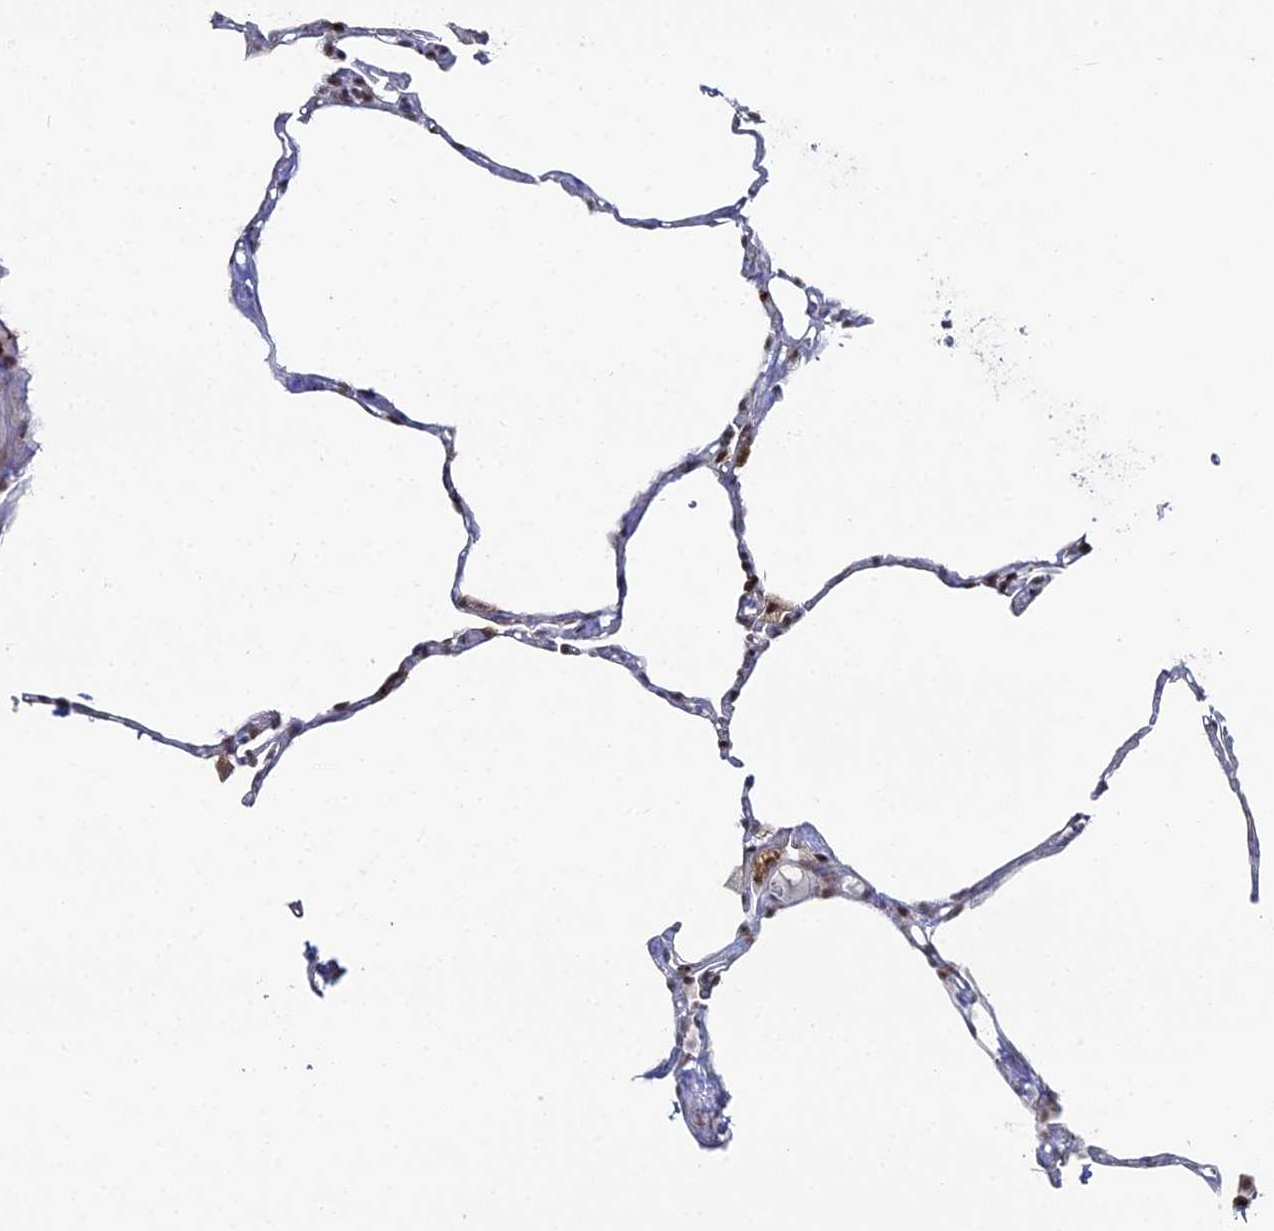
{"staining": {"intensity": "moderate", "quantity": "<25%", "location": "nuclear"}, "tissue": "lung", "cell_type": "Alveolar cells", "image_type": "normal", "snomed": [{"axis": "morphology", "description": "Normal tissue, NOS"}, {"axis": "topography", "description": "Lung"}], "caption": "Immunohistochemistry (IHC) micrograph of unremarkable lung: lung stained using IHC exhibits low levels of moderate protein expression localized specifically in the nuclear of alveolar cells, appearing as a nuclear brown color.", "gene": "GSC2", "patient": {"sex": "male", "age": 65}}